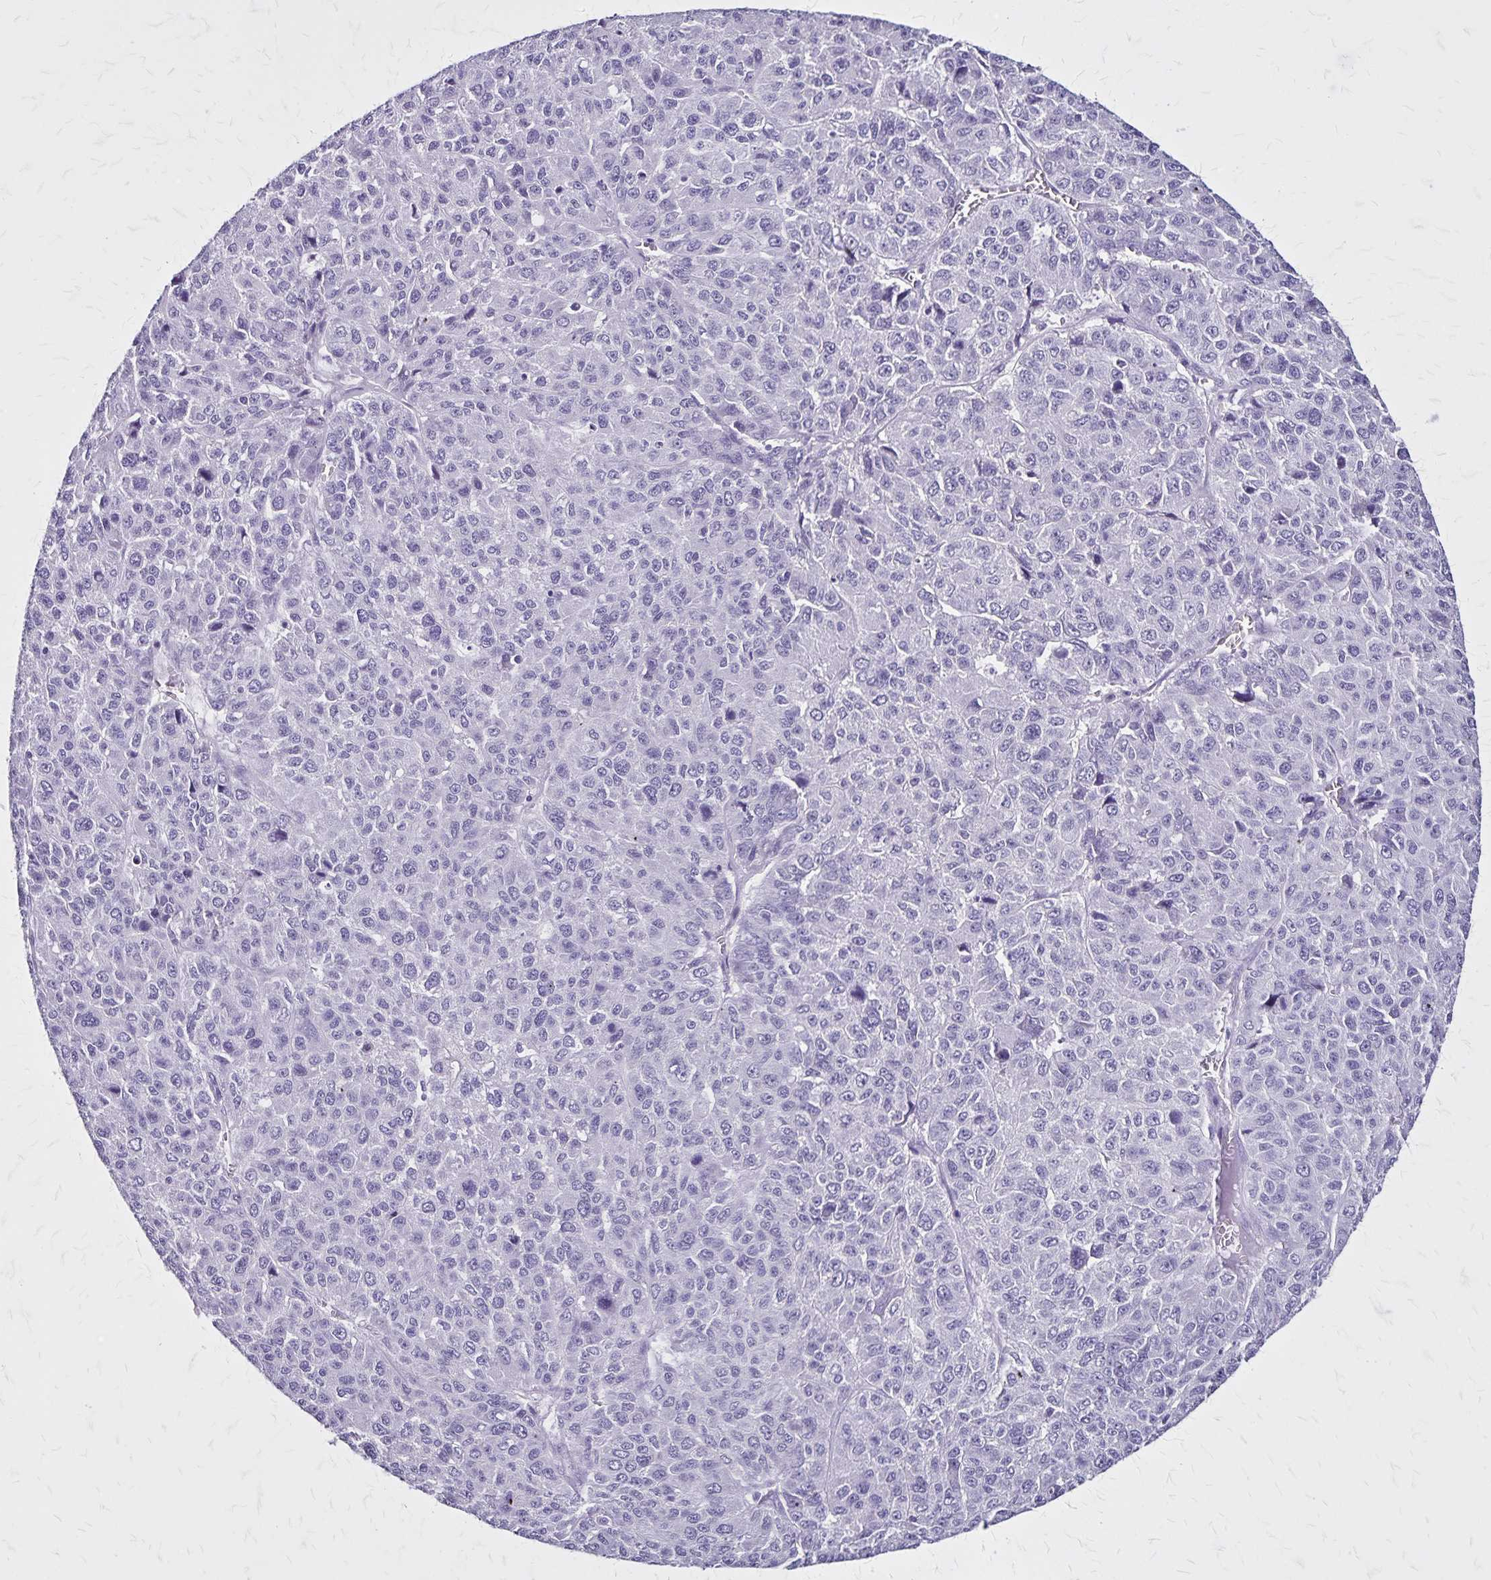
{"staining": {"intensity": "negative", "quantity": "none", "location": "none"}, "tissue": "liver cancer", "cell_type": "Tumor cells", "image_type": "cancer", "snomed": [{"axis": "morphology", "description": "Carcinoma, Hepatocellular, NOS"}, {"axis": "topography", "description": "Liver"}], "caption": "Tumor cells show no significant protein expression in liver cancer (hepatocellular carcinoma).", "gene": "KRT2", "patient": {"sex": "male", "age": 69}}